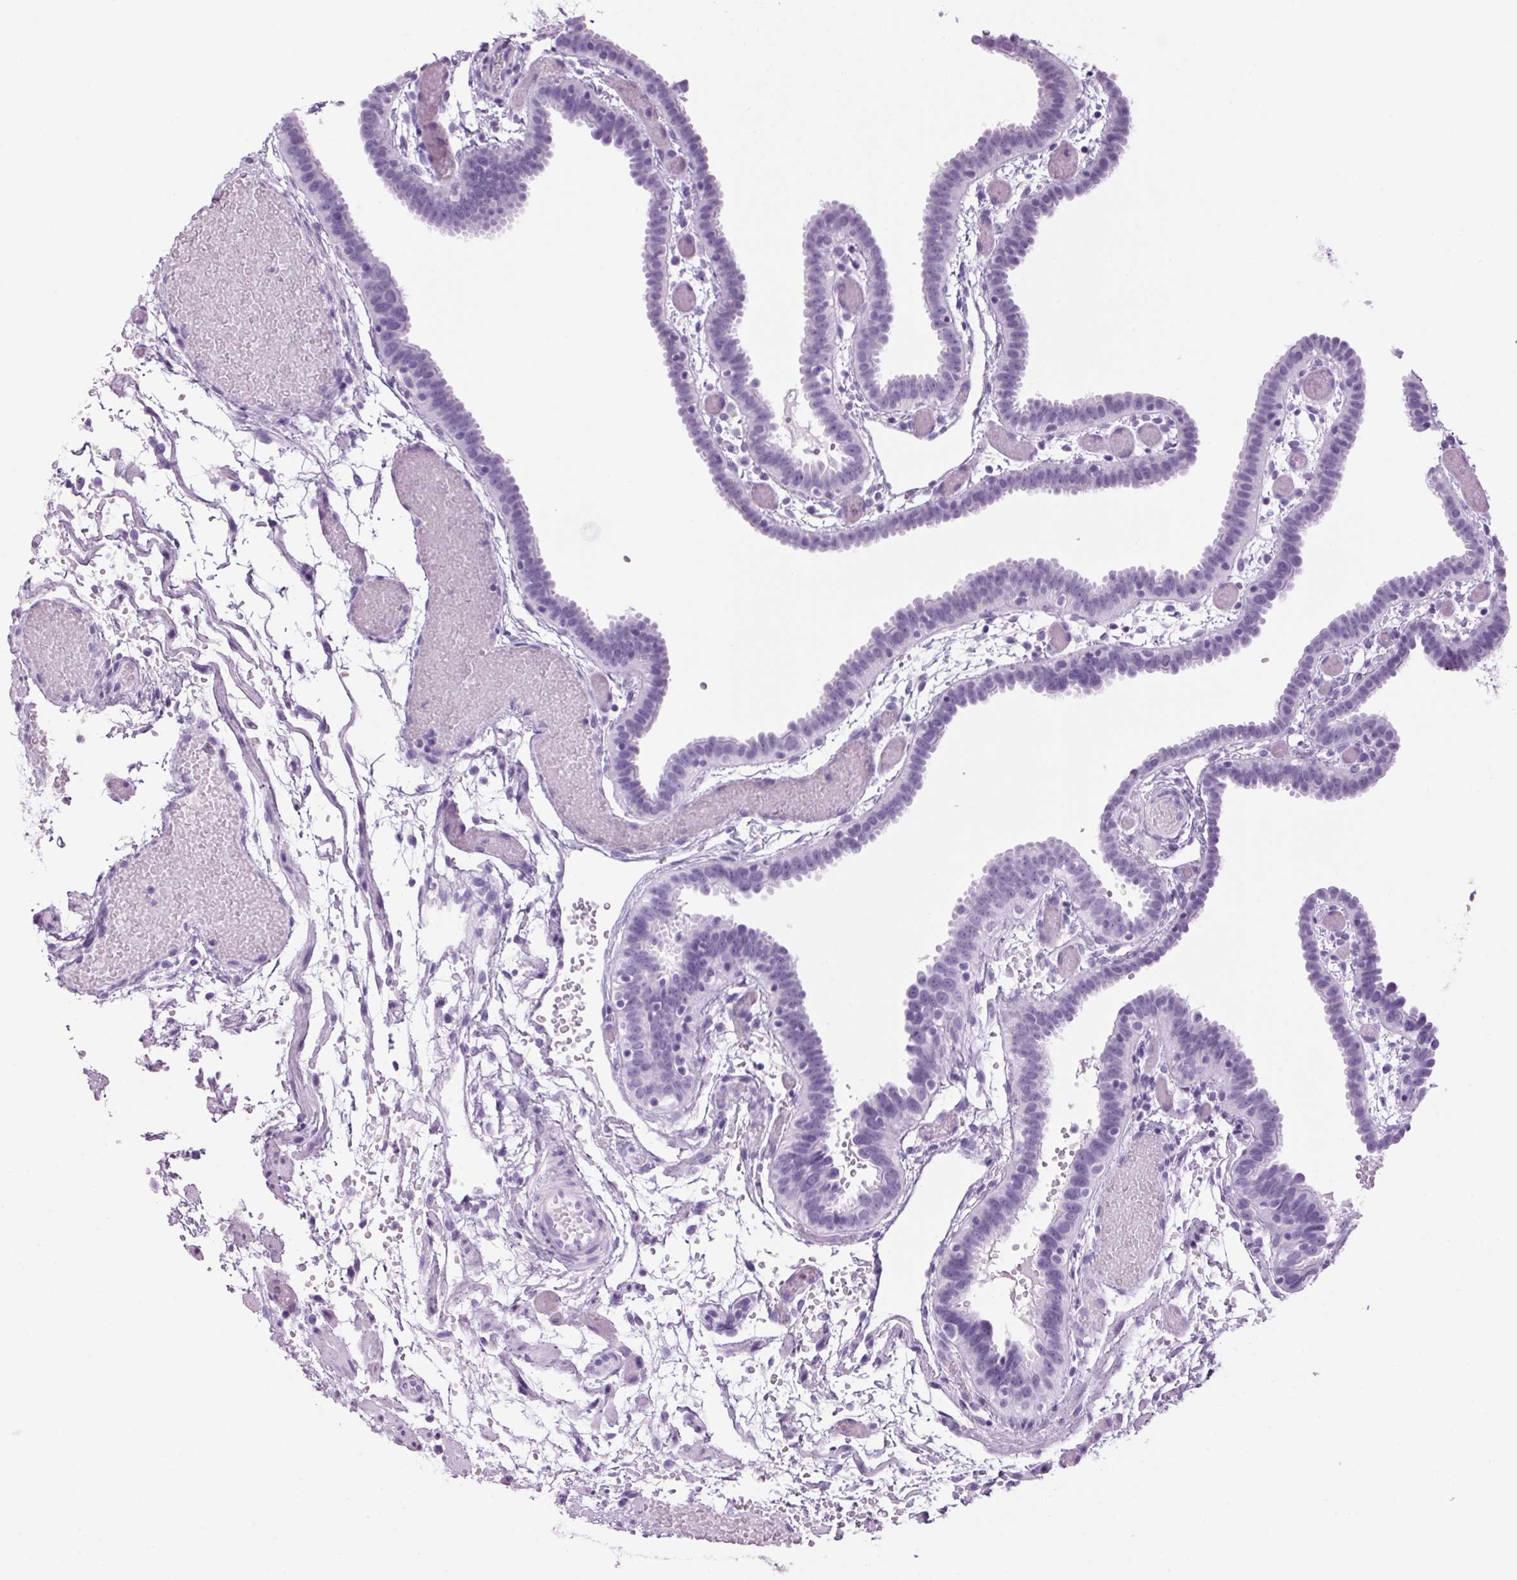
{"staining": {"intensity": "negative", "quantity": "none", "location": "none"}, "tissue": "fallopian tube", "cell_type": "Glandular cells", "image_type": "normal", "snomed": [{"axis": "morphology", "description": "Normal tissue, NOS"}, {"axis": "topography", "description": "Fallopian tube"}], "caption": "A high-resolution image shows IHC staining of normal fallopian tube, which reveals no significant expression in glandular cells. (Stains: DAB (3,3'-diaminobenzidine) immunohistochemistry (IHC) with hematoxylin counter stain, Microscopy: brightfield microscopy at high magnification).", "gene": "PPP1R1A", "patient": {"sex": "female", "age": 37}}